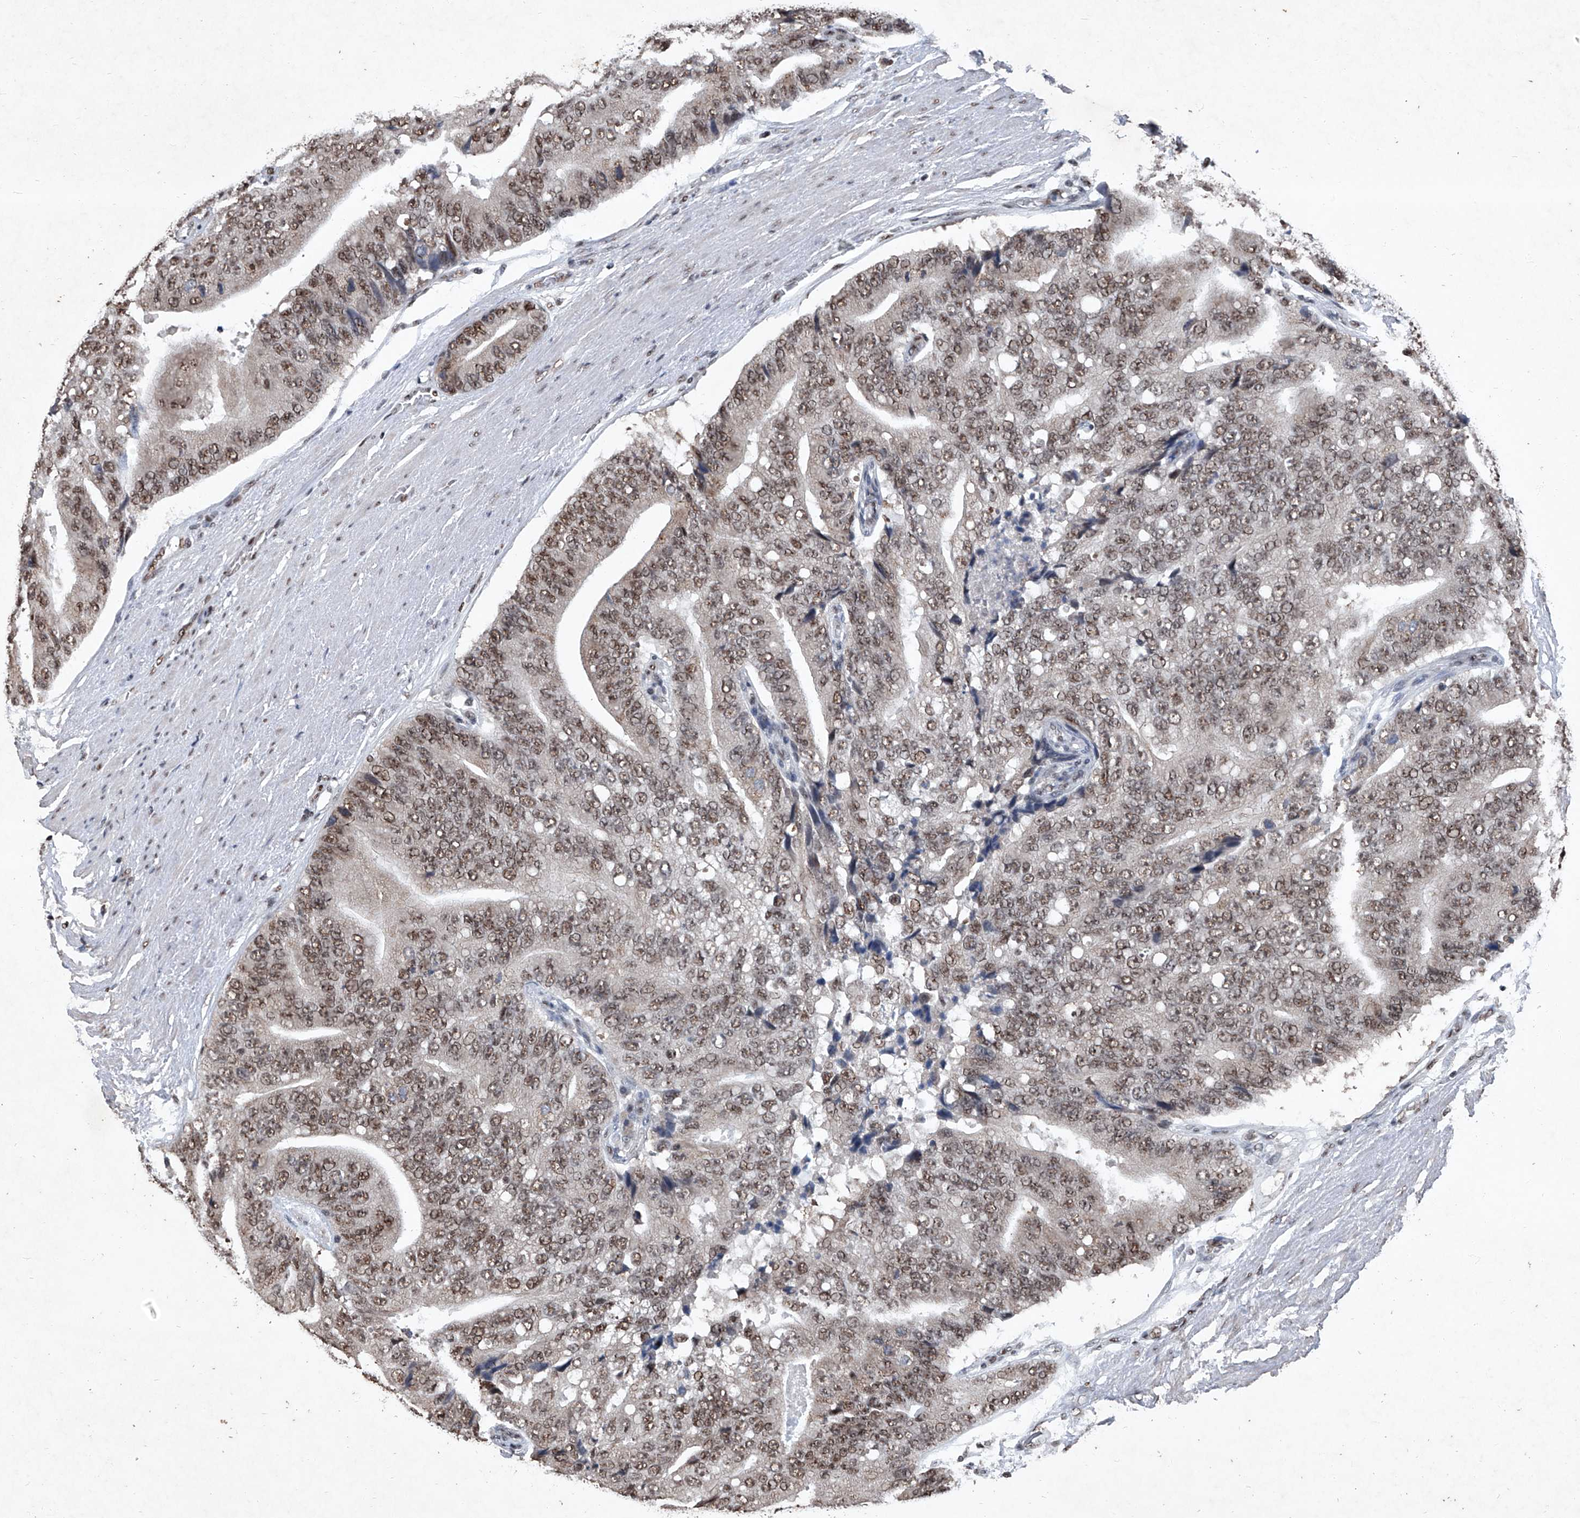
{"staining": {"intensity": "moderate", "quantity": ">75%", "location": "nuclear"}, "tissue": "prostate cancer", "cell_type": "Tumor cells", "image_type": "cancer", "snomed": [{"axis": "morphology", "description": "Adenocarcinoma, High grade"}, {"axis": "topography", "description": "Prostate"}], "caption": "Immunohistochemical staining of human prostate adenocarcinoma (high-grade) demonstrates moderate nuclear protein staining in about >75% of tumor cells.", "gene": "DDX39B", "patient": {"sex": "male", "age": 70}}